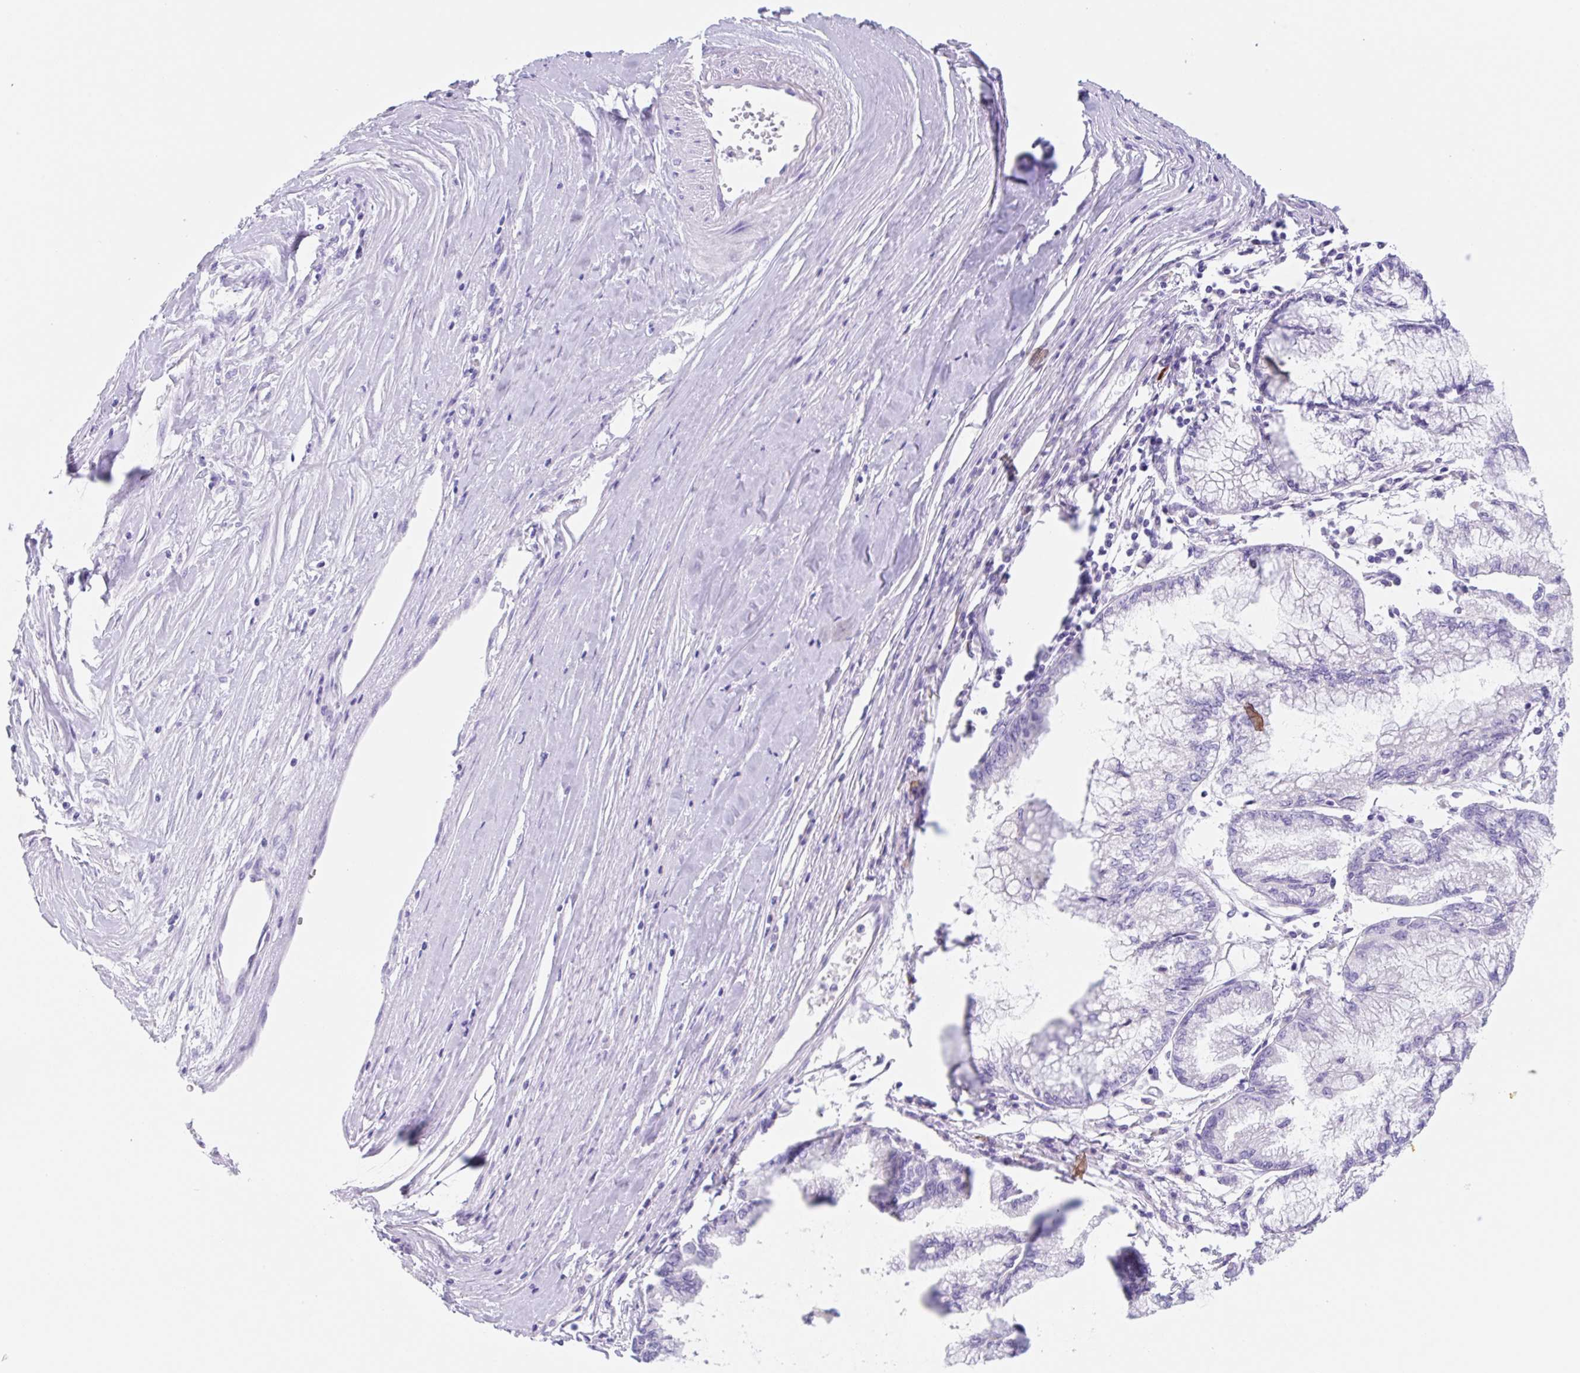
{"staining": {"intensity": "negative", "quantity": "none", "location": "none"}, "tissue": "pancreatic cancer", "cell_type": "Tumor cells", "image_type": "cancer", "snomed": [{"axis": "morphology", "description": "Adenocarcinoma, NOS"}, {"axis": "topography", "description": "Pancreas"}], "caption": "Immunohistochemistry (IHC) photomicrograph of human pancreatic cancer stained for a protein (brown), which reveals no staining in tumor cells.", "gene": "KLK8", "patient": {"sex": "male", "age": 73}}